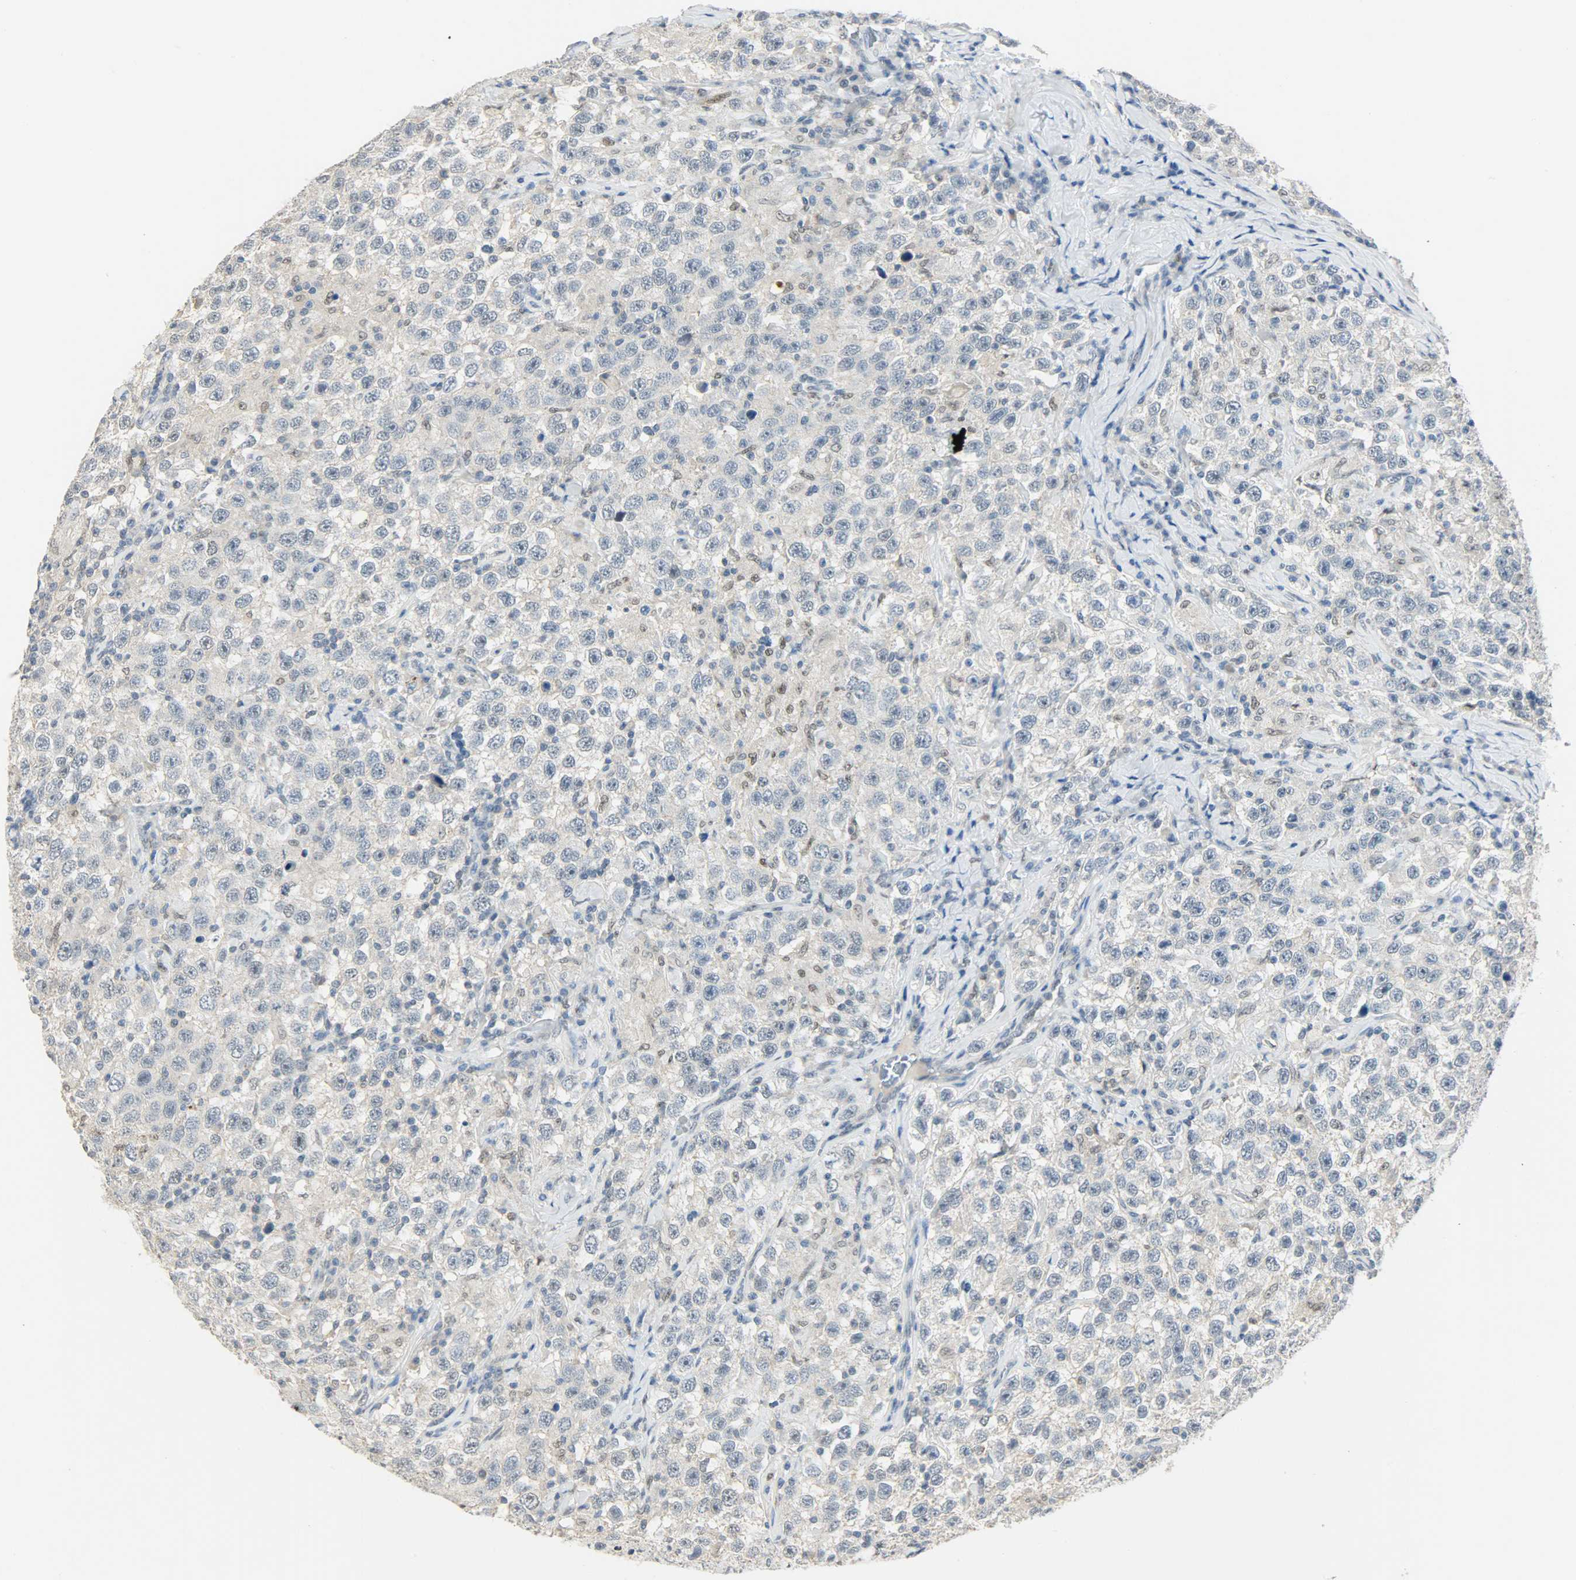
{"staining": {"intensity": "negative", "quantity": "none", "location": "none"}, "tissue": "testis cancer", "cell_type": "Tumor cells", "image_type": "cancer", "snomed": [{"axis": "morphology", "description": "Seminoma, NOS"}, {"axis": "topography", "description": "Testis"}], "caption": "The immunohistochemistry (IHC) image has no significant staining in tumor cells of testis cancer tissue.", "gene": "PPARG", "patient": {"sex": "male", "age": 41}}